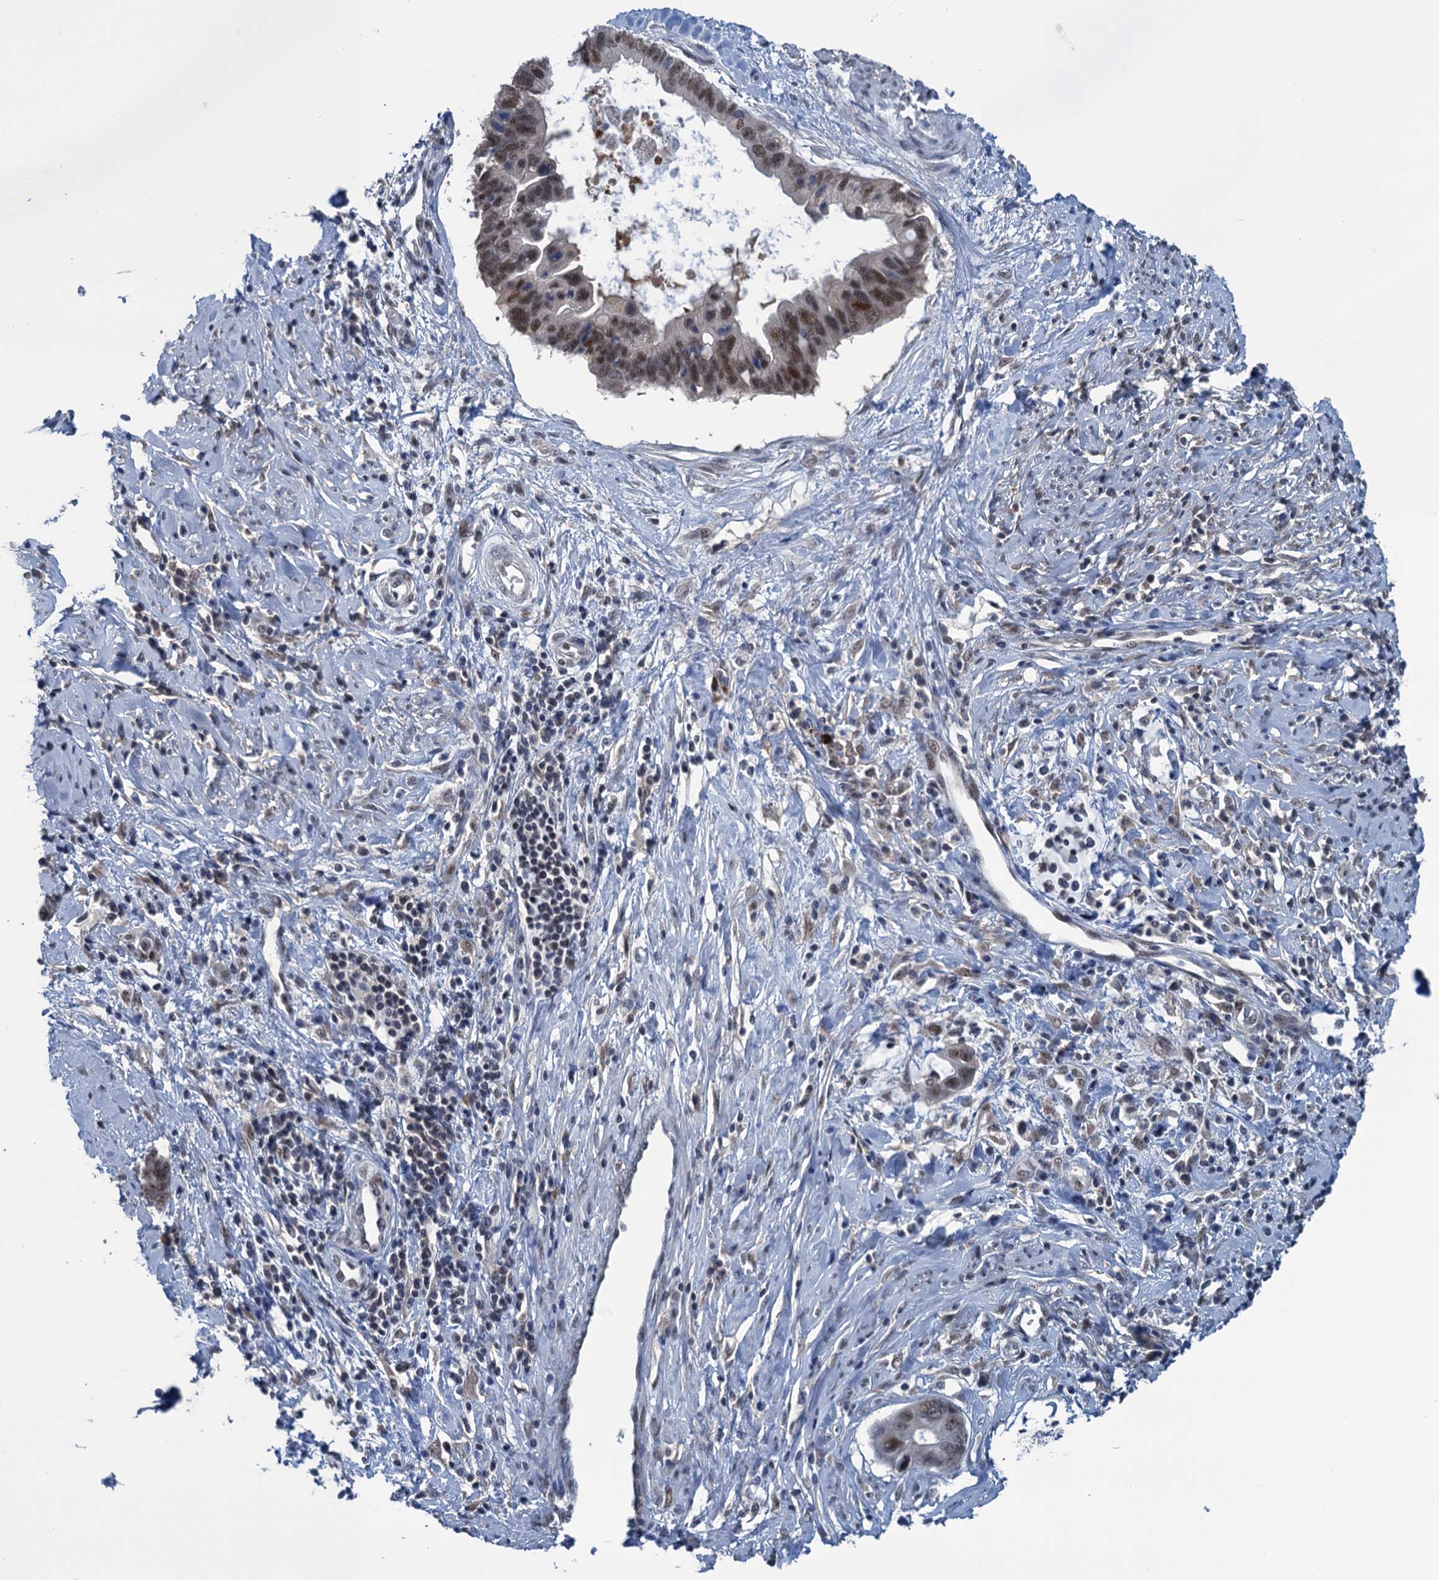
{"staining": {"intensity": "moderate", "quantity": ">75%", "location": "nuclear"}, "tissue": "cervical cancer", "cell_type": "Tumor cells", "image_type": "cancer", "snomed": [{"axis": "morphology", "description": "Adenocarcinoma, NOS"}, {"axis": "topography", "description": "Cervix"}], "caption": "Immunohistochemistry histopathology image of neoplastic tissue: human cervical adenocarcinoma stained using immunohistochemistry (IHC) shows medium levels of moderate protein expression localized specifically in the nuclear of tumor cells, appearing as a nuclear brown color.", "gene": "SAE1", "patient": {"sex": "female", "age": 44}}